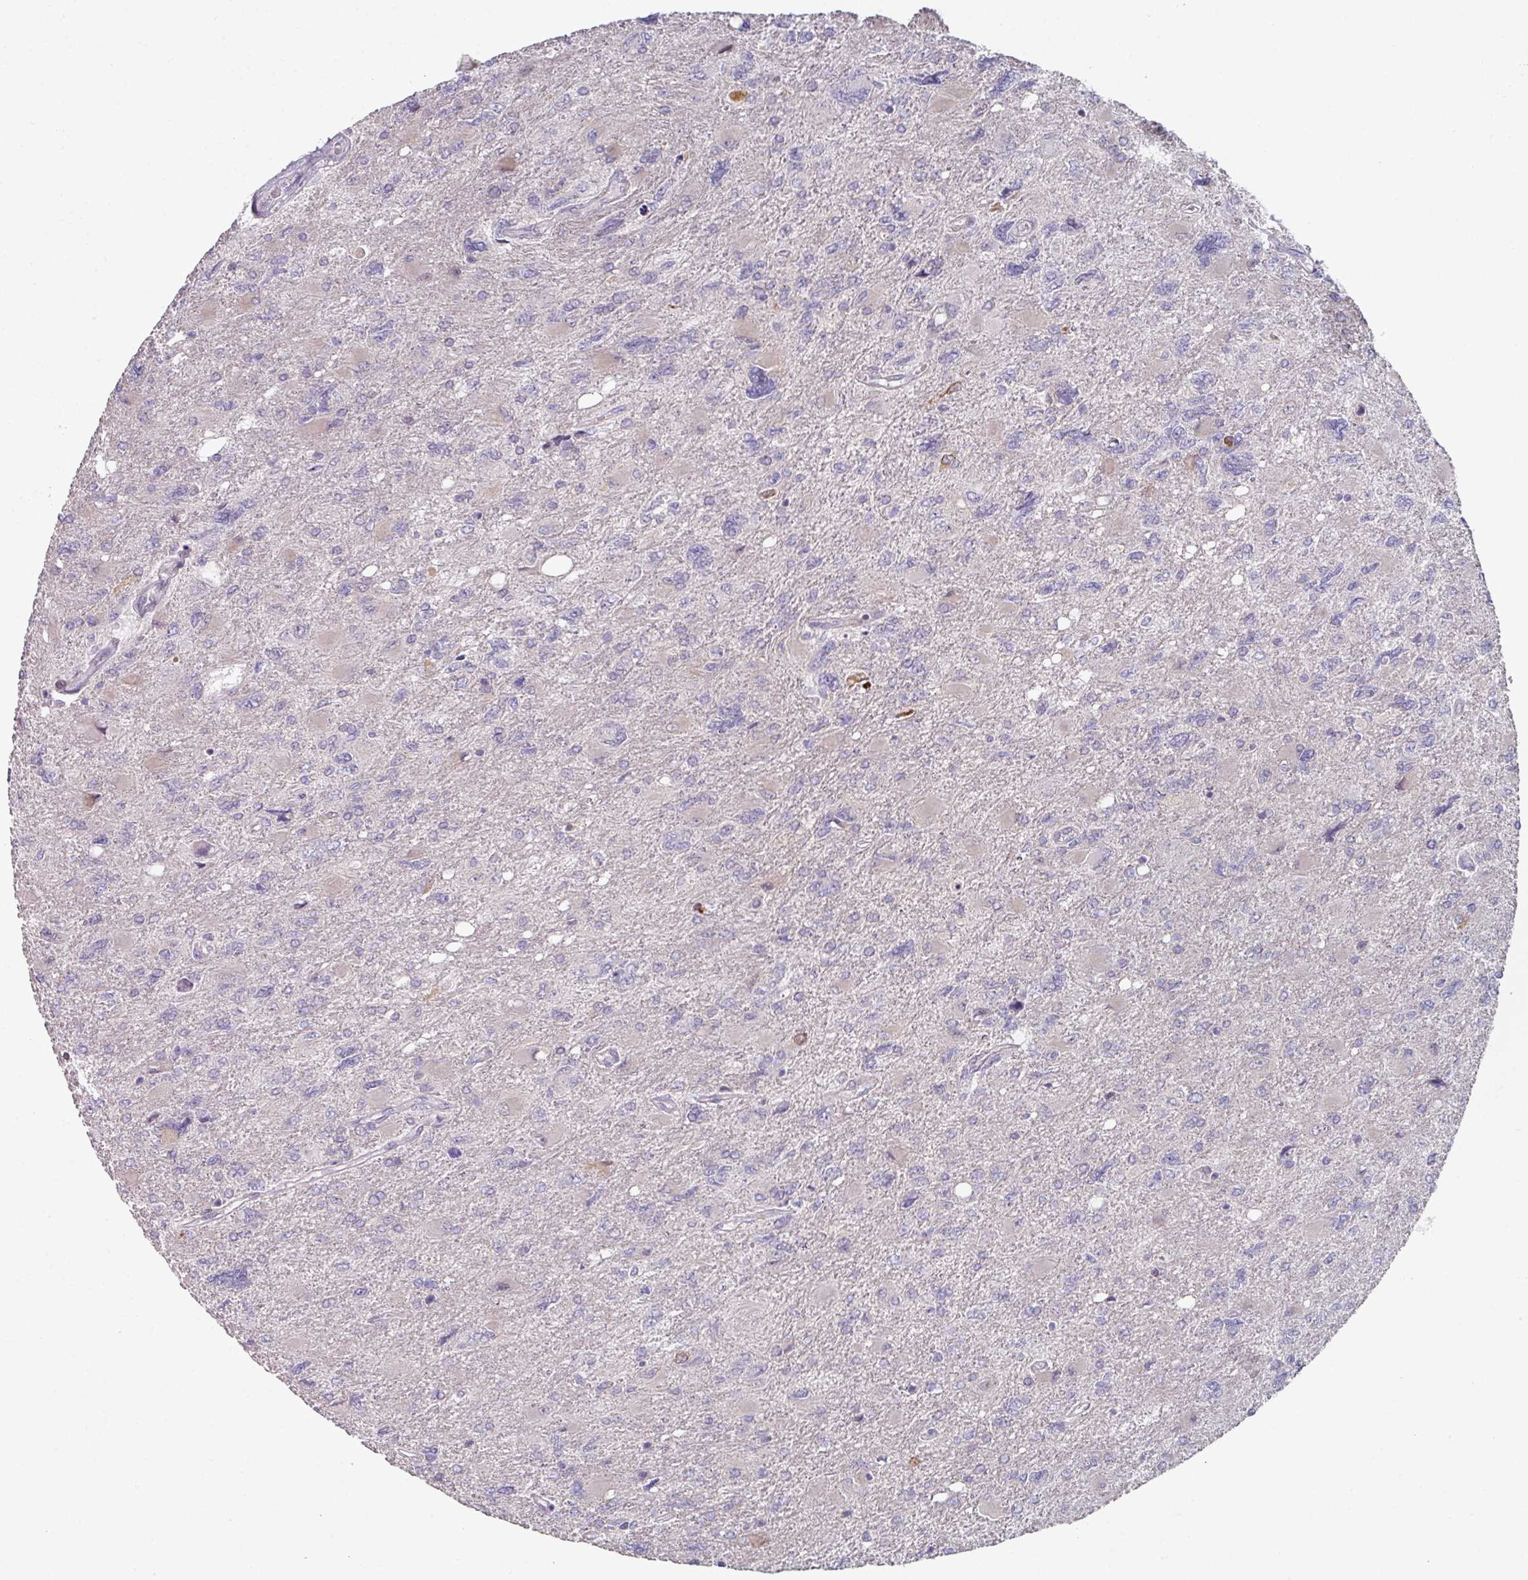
{"staining": {"intensity": "weak", "quantity": "<25%", "location": "cytoplasmic/membranous,nuclear"}, "tissue": "glioma", "cell_type": "Tumor cells", "image_type": "cancer", "snomed": [{"axis": "morphology", "description": "Glioma, malignant, High grade"}, {"axis": "topography", "description": "Brain"}], "caption": "A high-resolution histopathology image shows immunohistochemistry (IHC) staining of high-grade glioma (malignant), which displays no significant positivity in tumor cells.", "gene": "WSB2", "patient": {"sex": "male", "age": 67}}